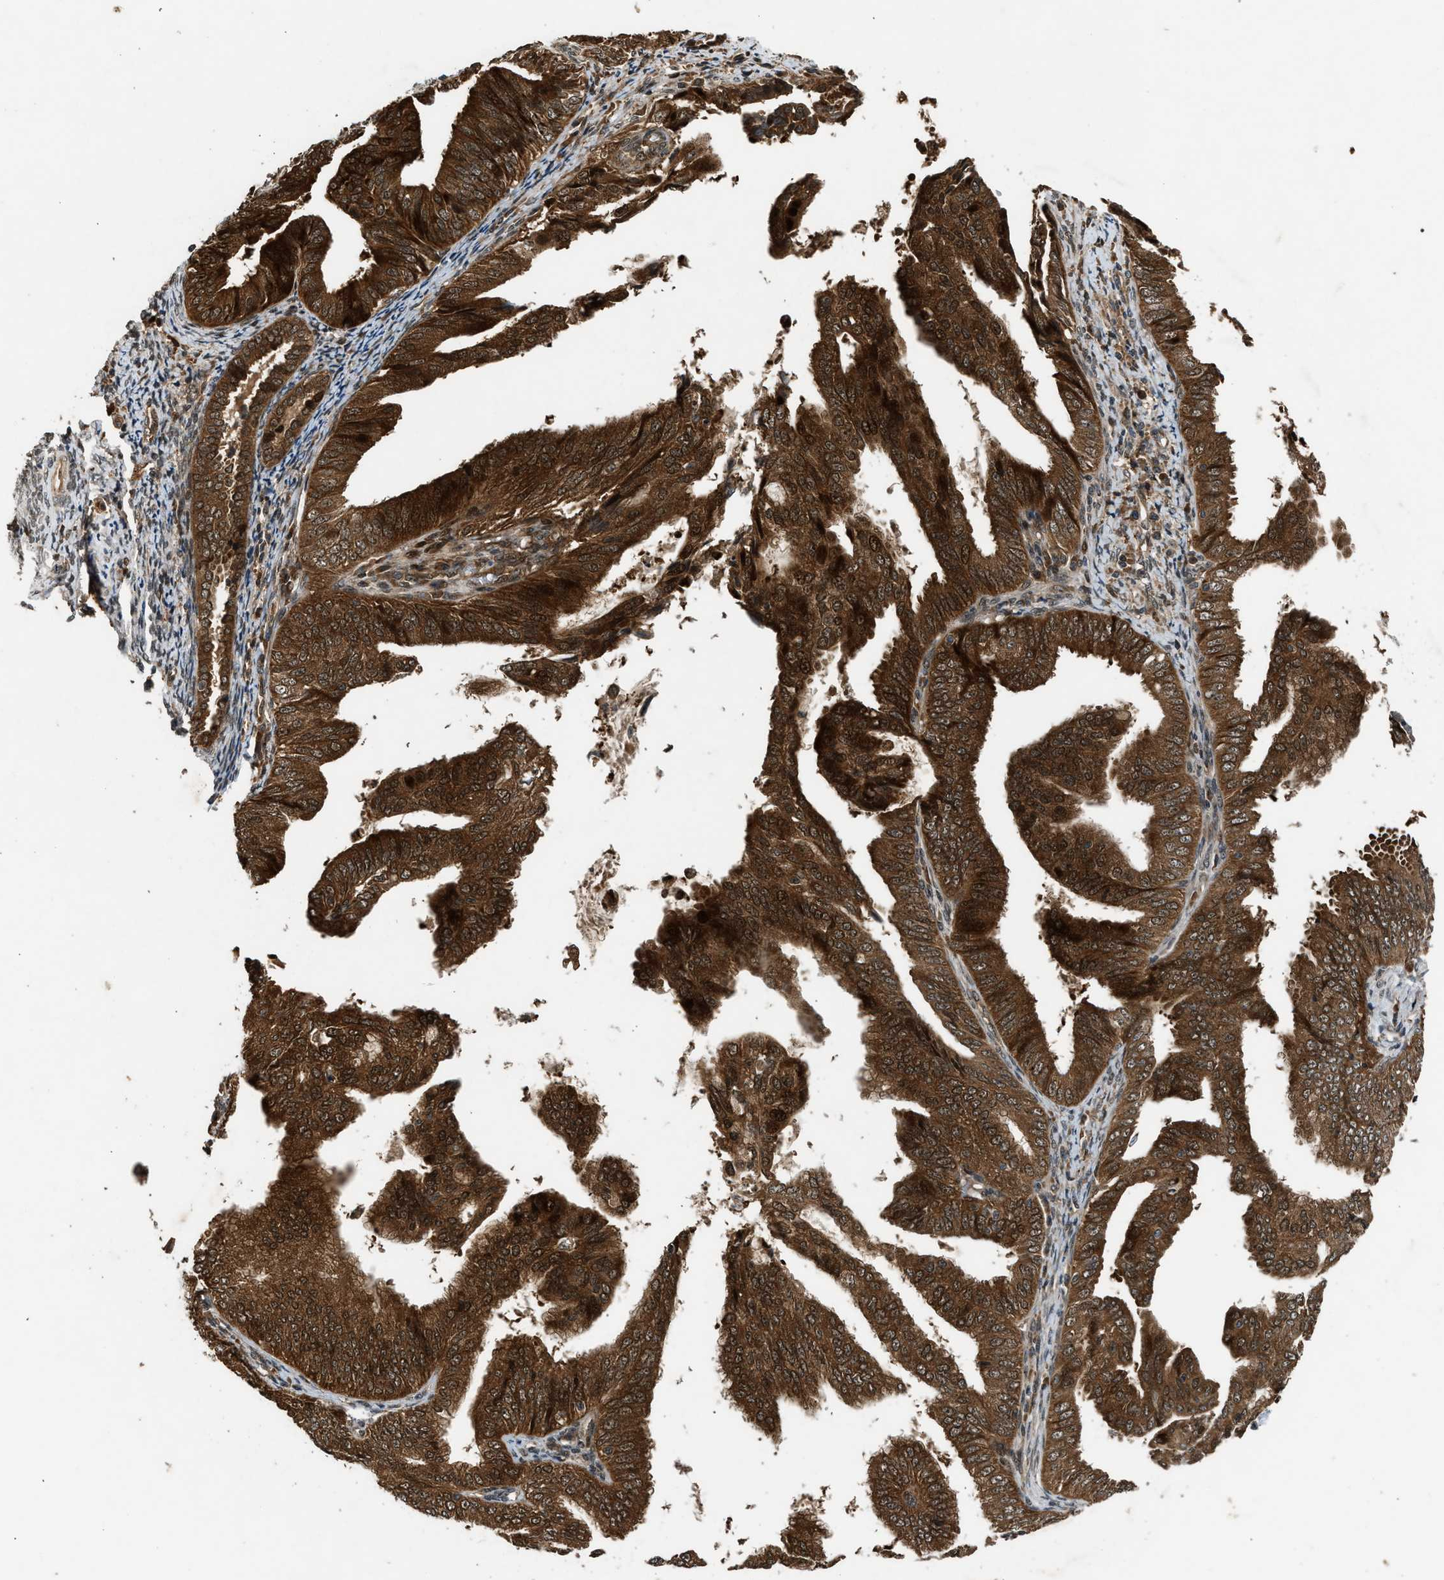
{"staining": {"intensity": "strong", "quantity": ">75%", "location": "cytoplasmic/membranous"}, "tissue": "endometrial cancer", "cell_type": "Tumor cells", "image_type": "cancer", "snomed": [{"axis": "morphology", "description": "Adenocarcinoma, NOS"}, {"axis": "topography", "description": "Endometrium"}], "caption": "Endometrial cancer (adenocarcinoma) stained with DAB immunohistochemistry demonstrates high levels of strong cytoplasmic/membranous staining in about >75% of tumor cells.", "gene": "TXNL1", "patient": {"sex": "female", "age": 58}}